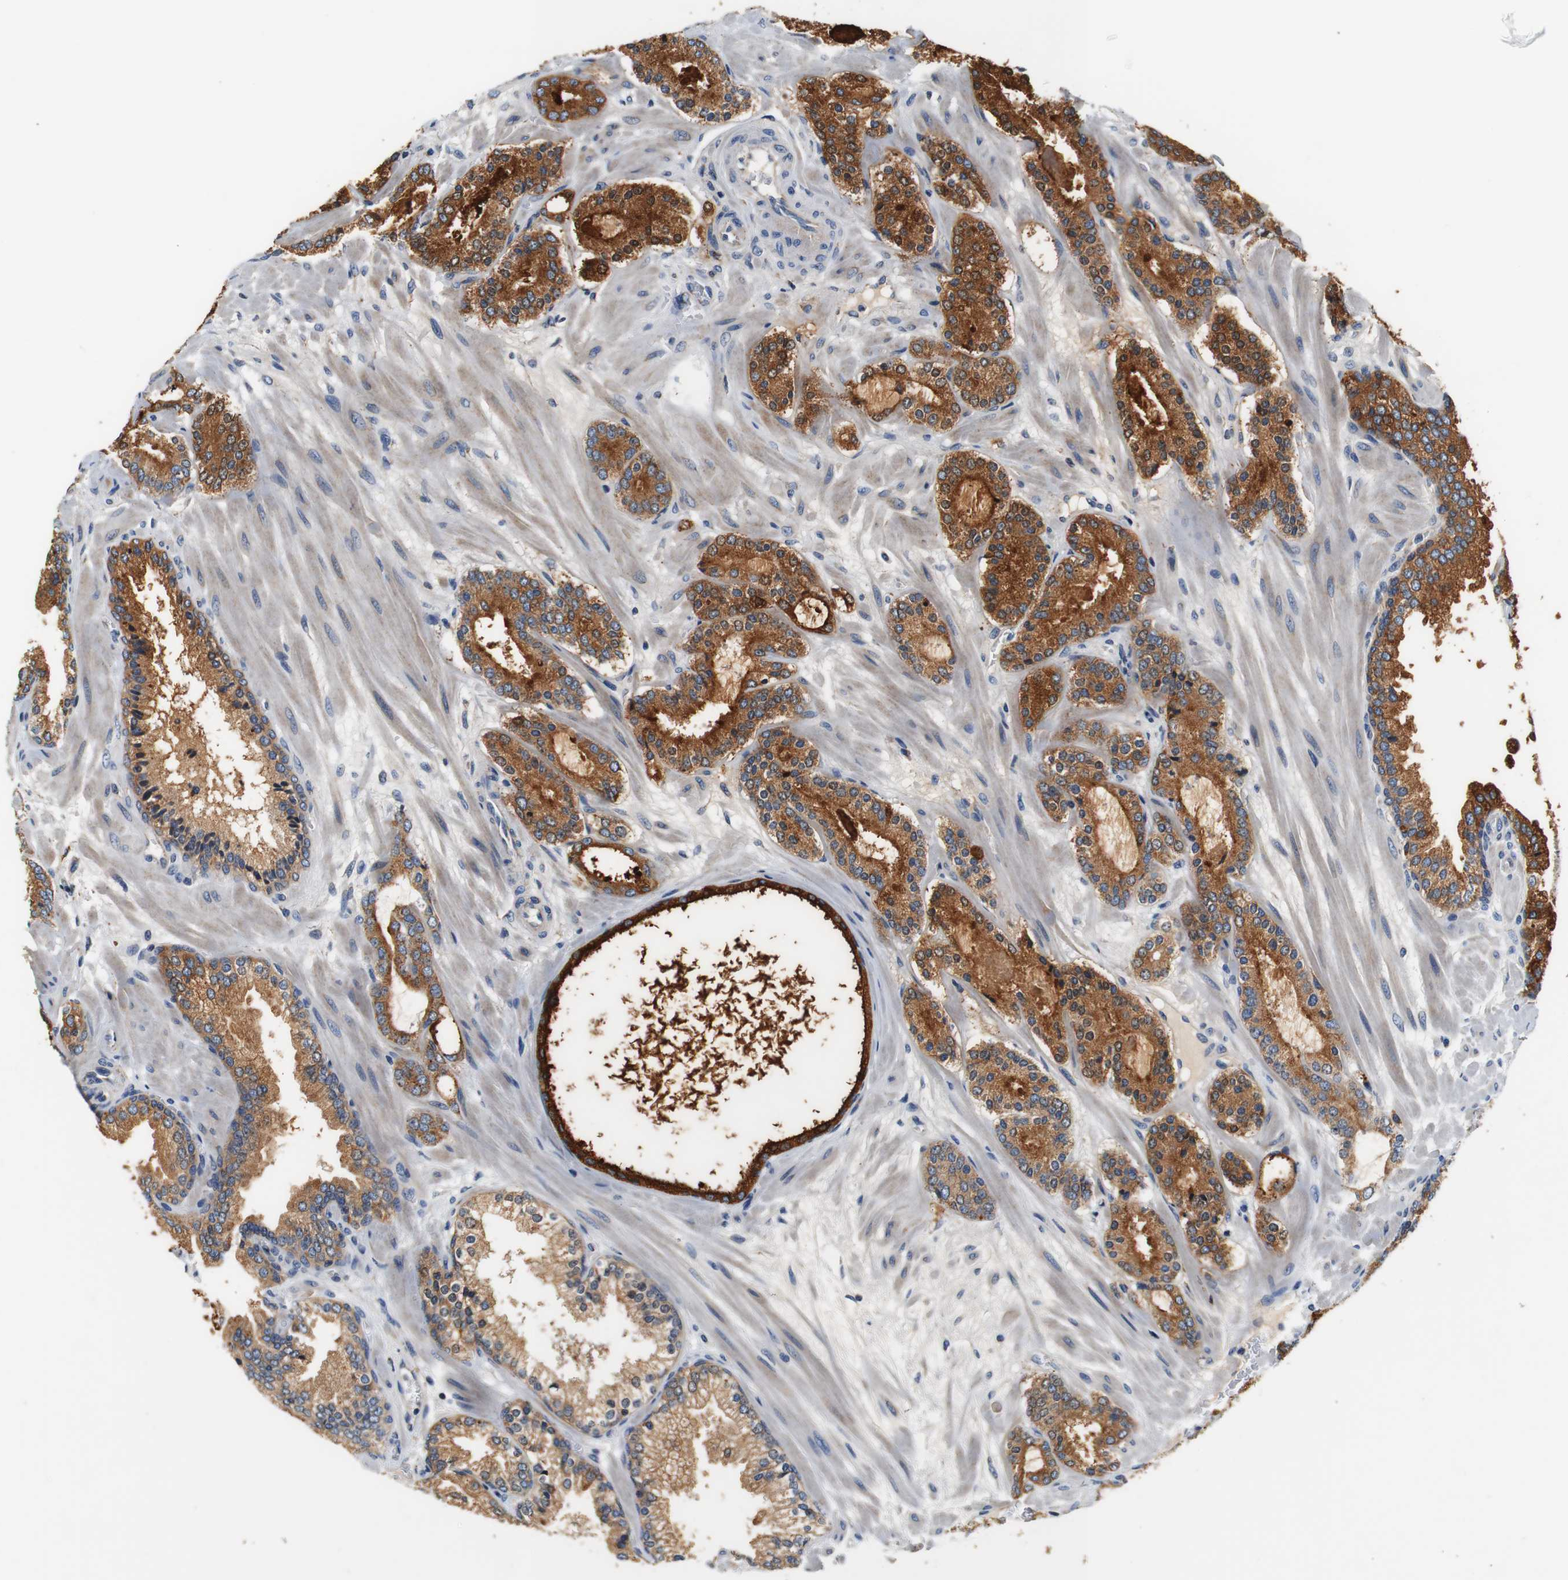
{"staining": {"intensity": "moderate", "quantity": ">75%", "location": "cytoplasmic/membranous"}, "tissue": "prostate cancer", "cell_type": "Tumor cells", "image_type": "cancer", "snomed": [{"axis": "morphology", "description": "Adenocarcinoma, Low grade"}, {"axis": "topography", "description": "Prostate"}], "caption": "Approximately >75% of tumor cells in prostate cancer show moderate cytoplasmic/membranous protein positivity as visualized by brown immunohistochemical staining.", "gene": "LRP4", "patient": {"sex": "male", "age": 63}}